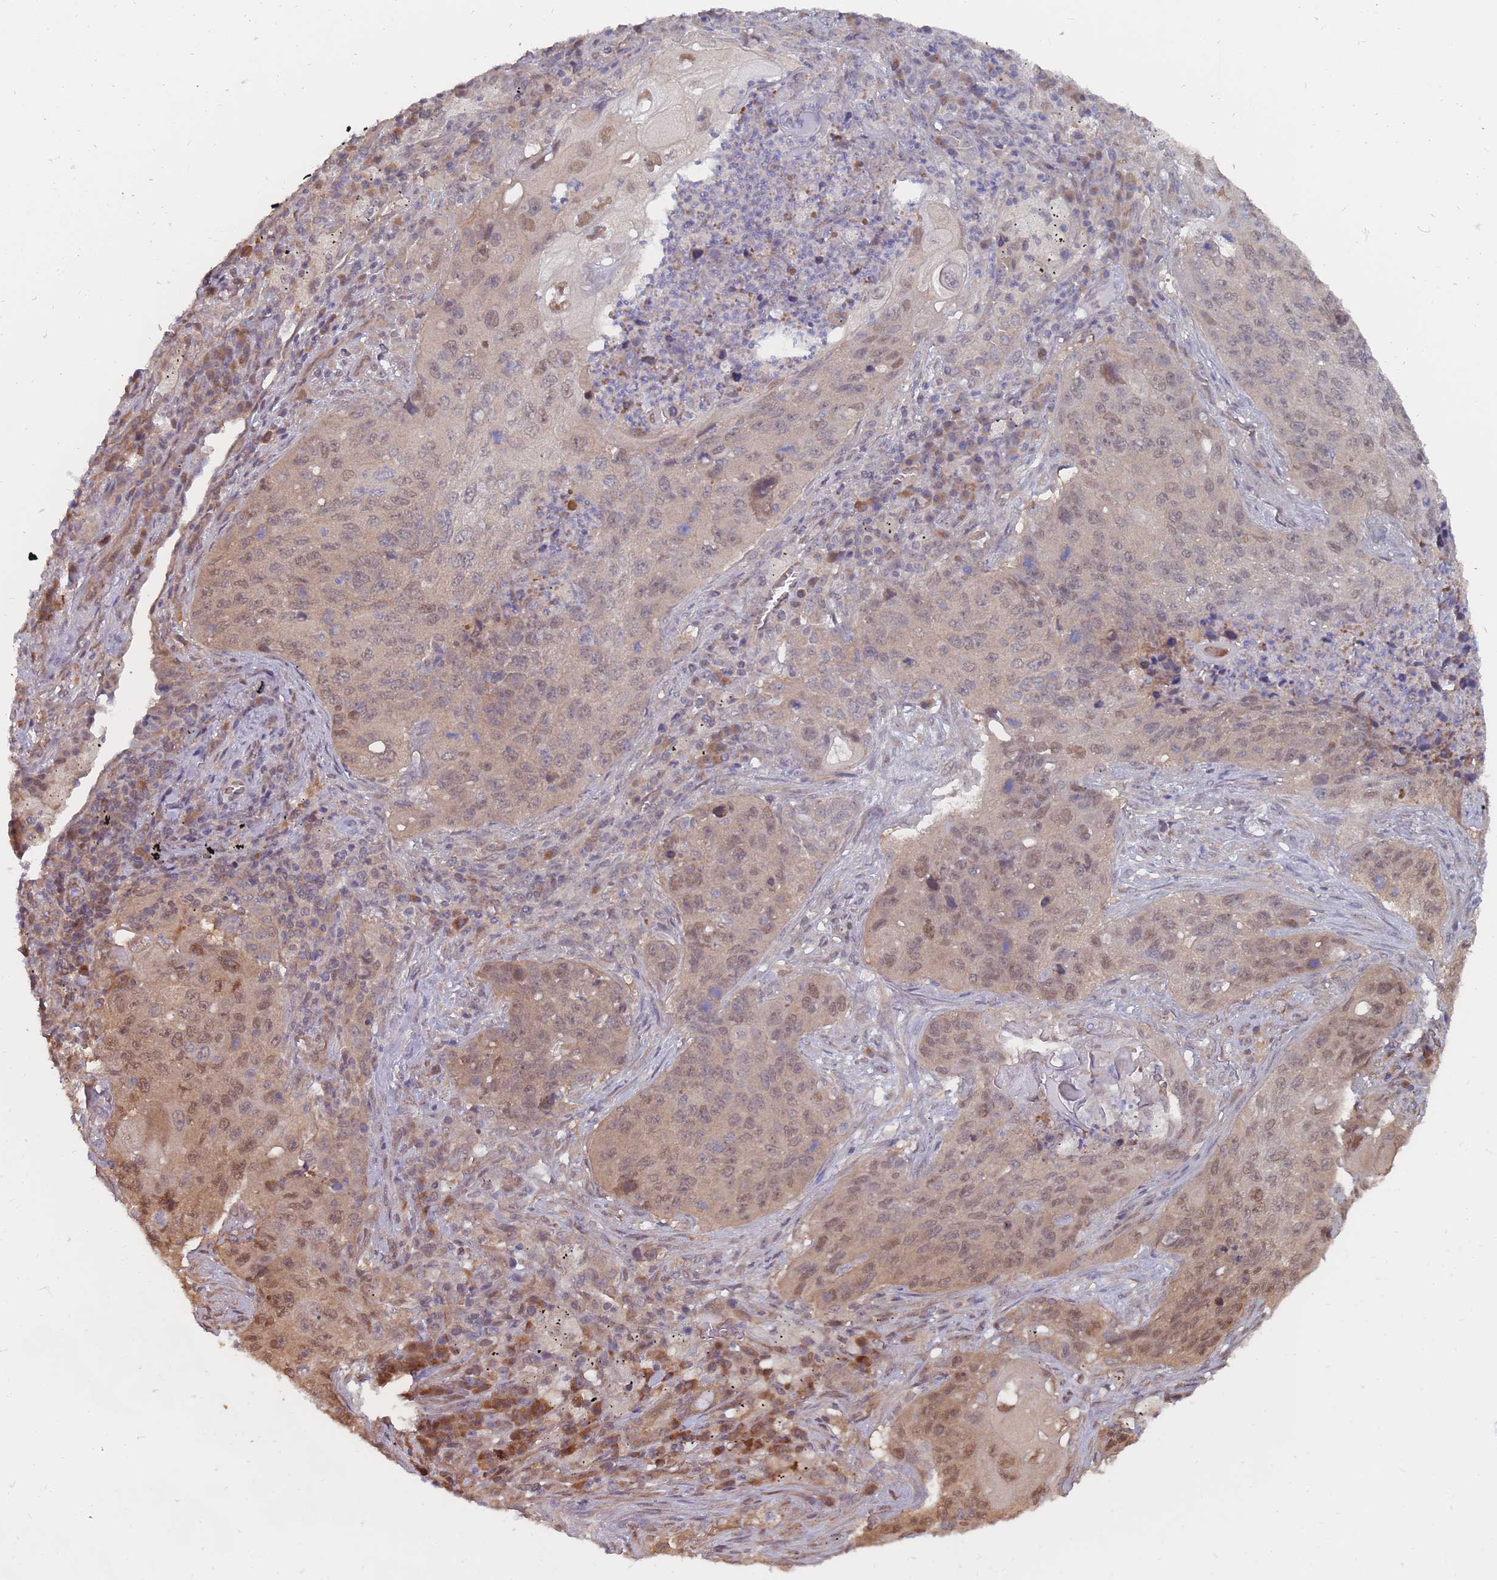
{"staining": {"intensity": "moderate", "quantity": "25%-75%", "location": "cytoplasmic/membranous,nuclear"}, "tissue": "lung cancer", "cell_type": "Tumor cells", "image_type": "cancer", "snomed": [{"axis": "morphology", "description": "Squamous cell carcinoma, NOS"}, {"axis": "topography", "description": "Lung"}], "caption": "A medium amount of moderate cytoplasmic/membranous and nuclear positivity is identified in about 25%-75% of tumor cells in lung cancer (squamous cell carcinoma) tissue.", "gene": "NKD1", "patient": {"sex": "female", "age": 63}}